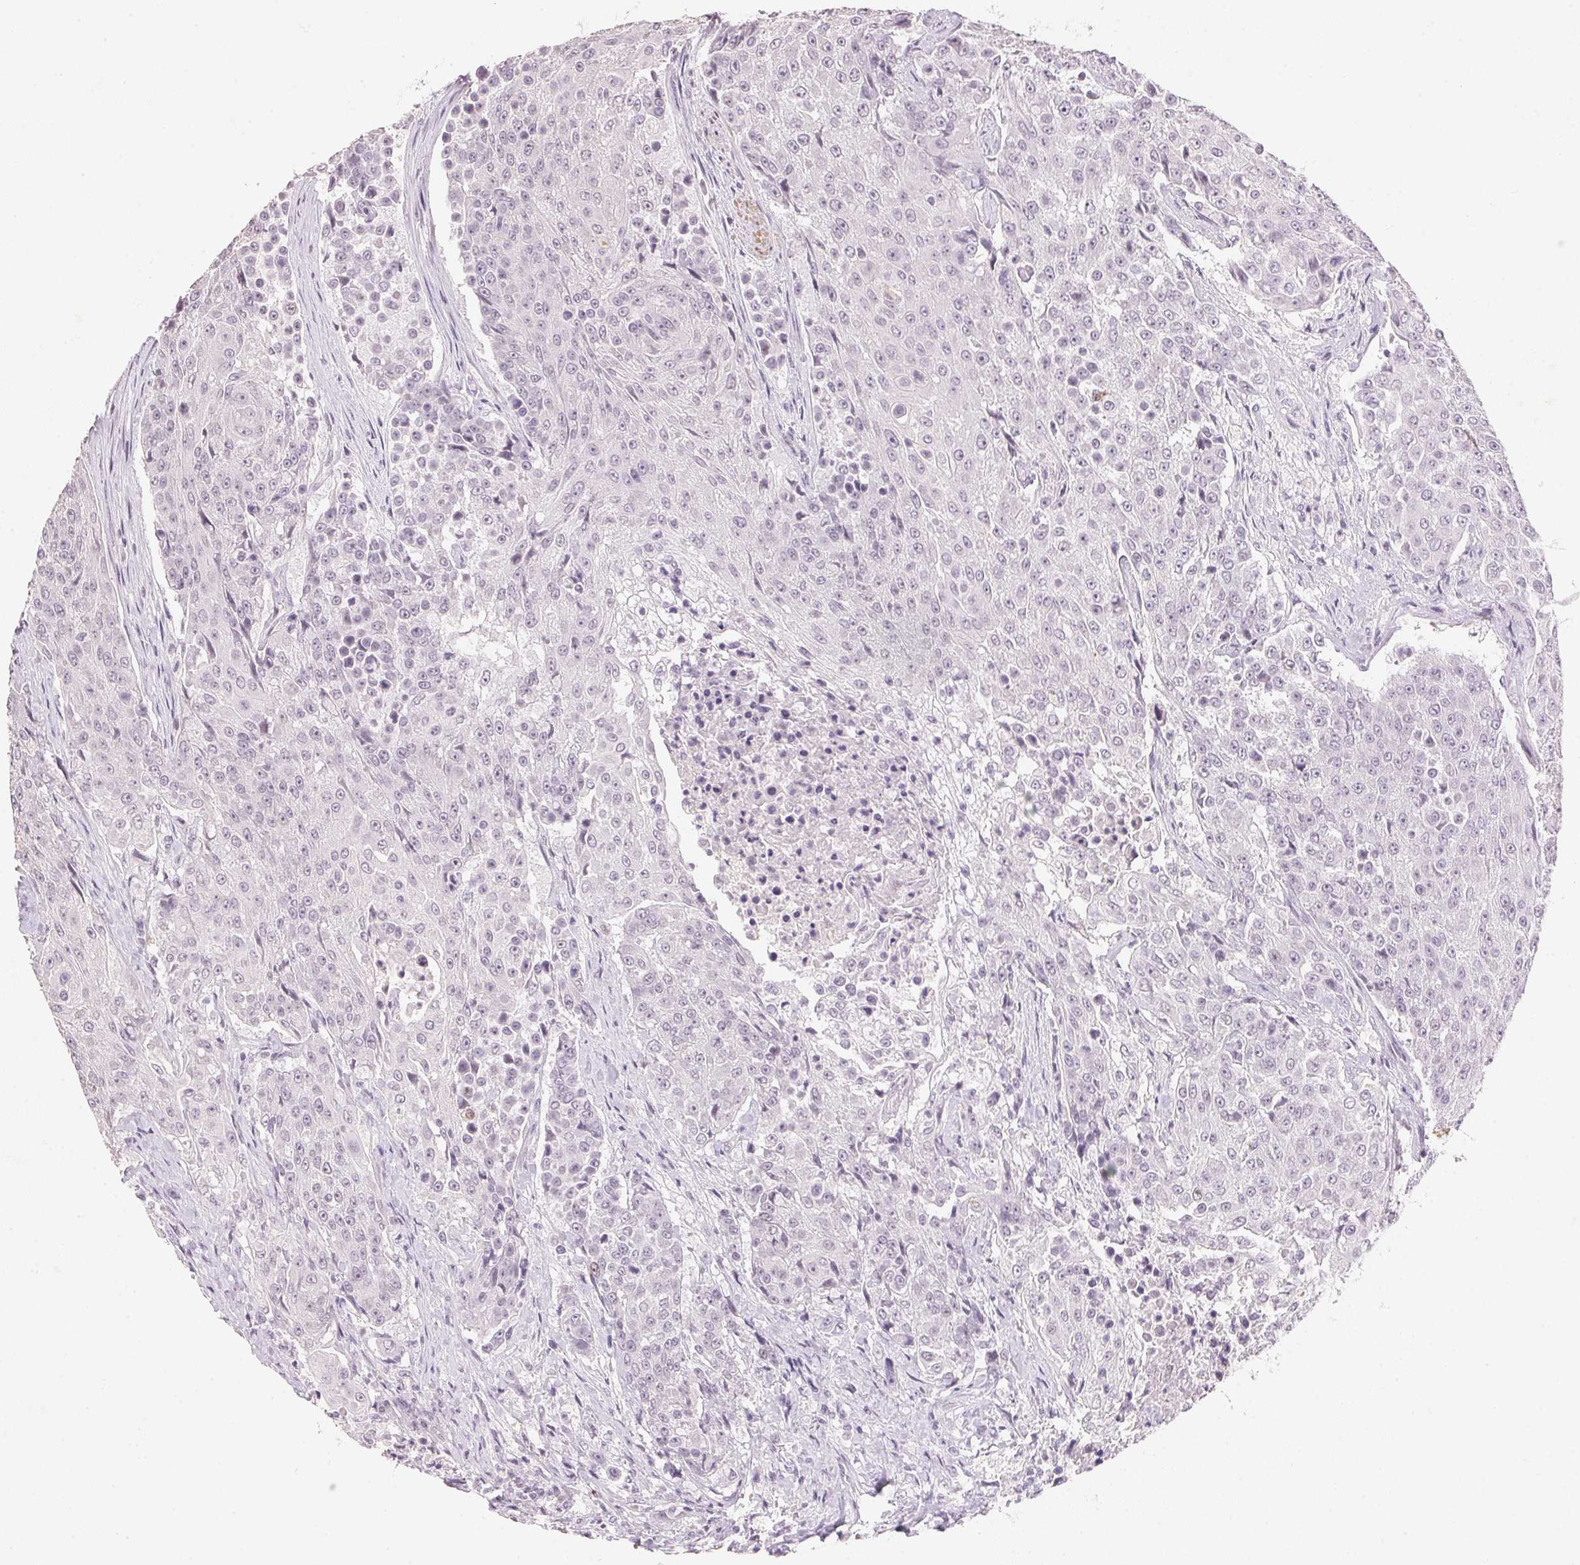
{"staining": {"intensity": "negative", "quantity": "none", "location": "none"}, "tissue": "urothelial cancer", "cell_type": "Tumor cells", "image_type": "cancer", "snomed": [{"axis": "morphology", "description": "Urothelial carcinoma, High grade"}, {"axis": "topography", "description": "Urinary bladder"}], "caption": "This histopathology image is of urothelial cancer stained with immunohistochemistry to label a protein in brown with the nuclei are counter-stained blue. There is no staining in tumor cells.", "gene": "SMTN", "patient": {"sex": "female", "age": 63}}